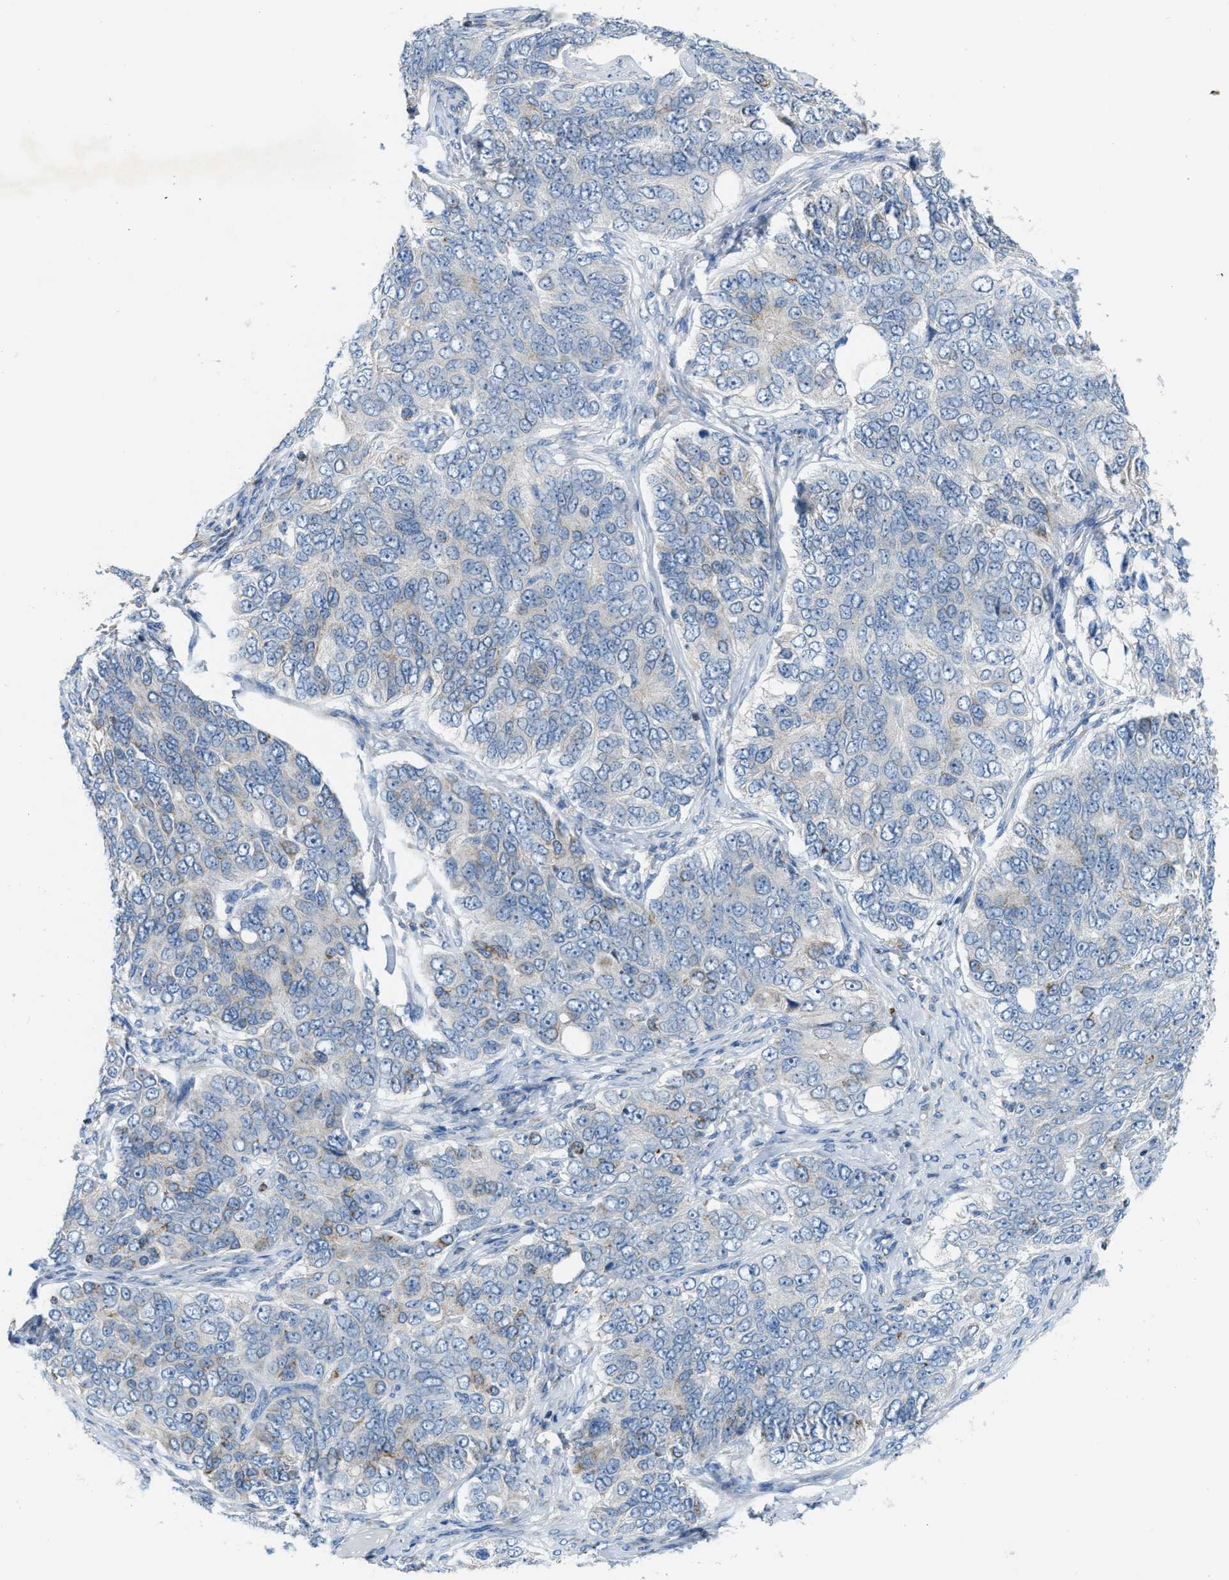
{"staining": {"intensity": "weak", "quantity": "<25%", "location": "cytoplasmic/membranous"}, "tissue": "ovarian cancer", "cell_type": "Tumor cells", "image_type": "cancer", "snomed": [{"axis": "morphology", "description": "Carcinoma, endometroid"}, {"axis": "topography", "description": "Ovary"}], "caption": "The image demonstrates no staining of tumor cells in ovarian cancer (endometroid carcinoma).", "gene": "JADE1", "patient": {"sex": "female", "age": 51}}